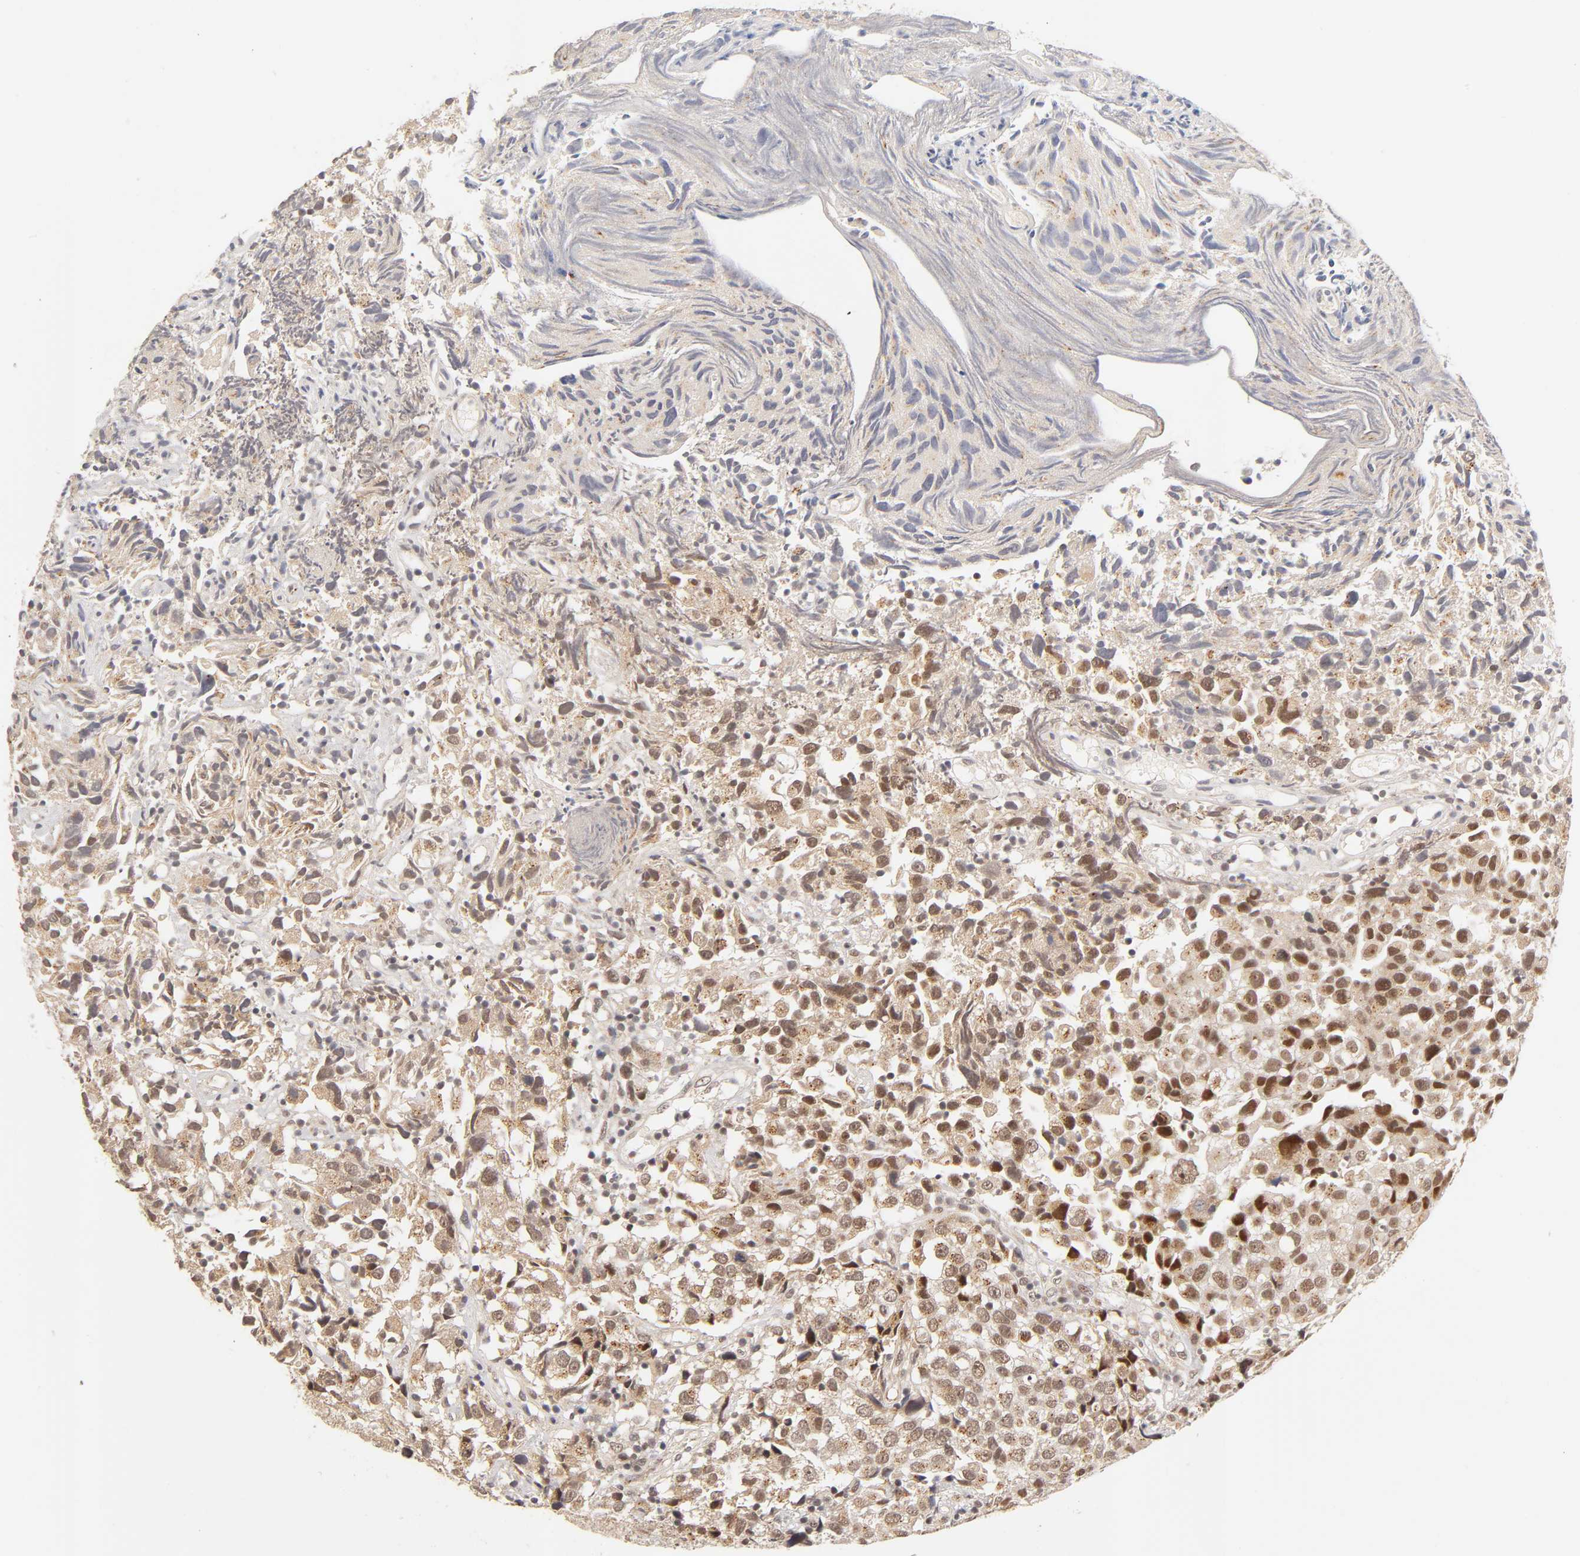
{"staining": {"intensity": "moderate", "quantity": "25%-75%", "location": "cytoplasmic/membranous,nuclear"}, "tissue": "urothelial cancer", "cell_type": "Tumor cells", "image_type": "cancer", "snomed": [{"axis": "morphology", "description": "Urothelial carcinoma, High grade"}, {"axis": "topography", "description": "Urinary bladder"}], "caption": "An immunohistochemistry (IHC) micrograph of tumor tissue is shown. Protein staining in brown highlights moderate cytoplasmic/membranous and nuclear positivity in urothelial cancer within tumor cells.", "gene": "TAF10", "patient": {"sex": "female", "age": 75}}